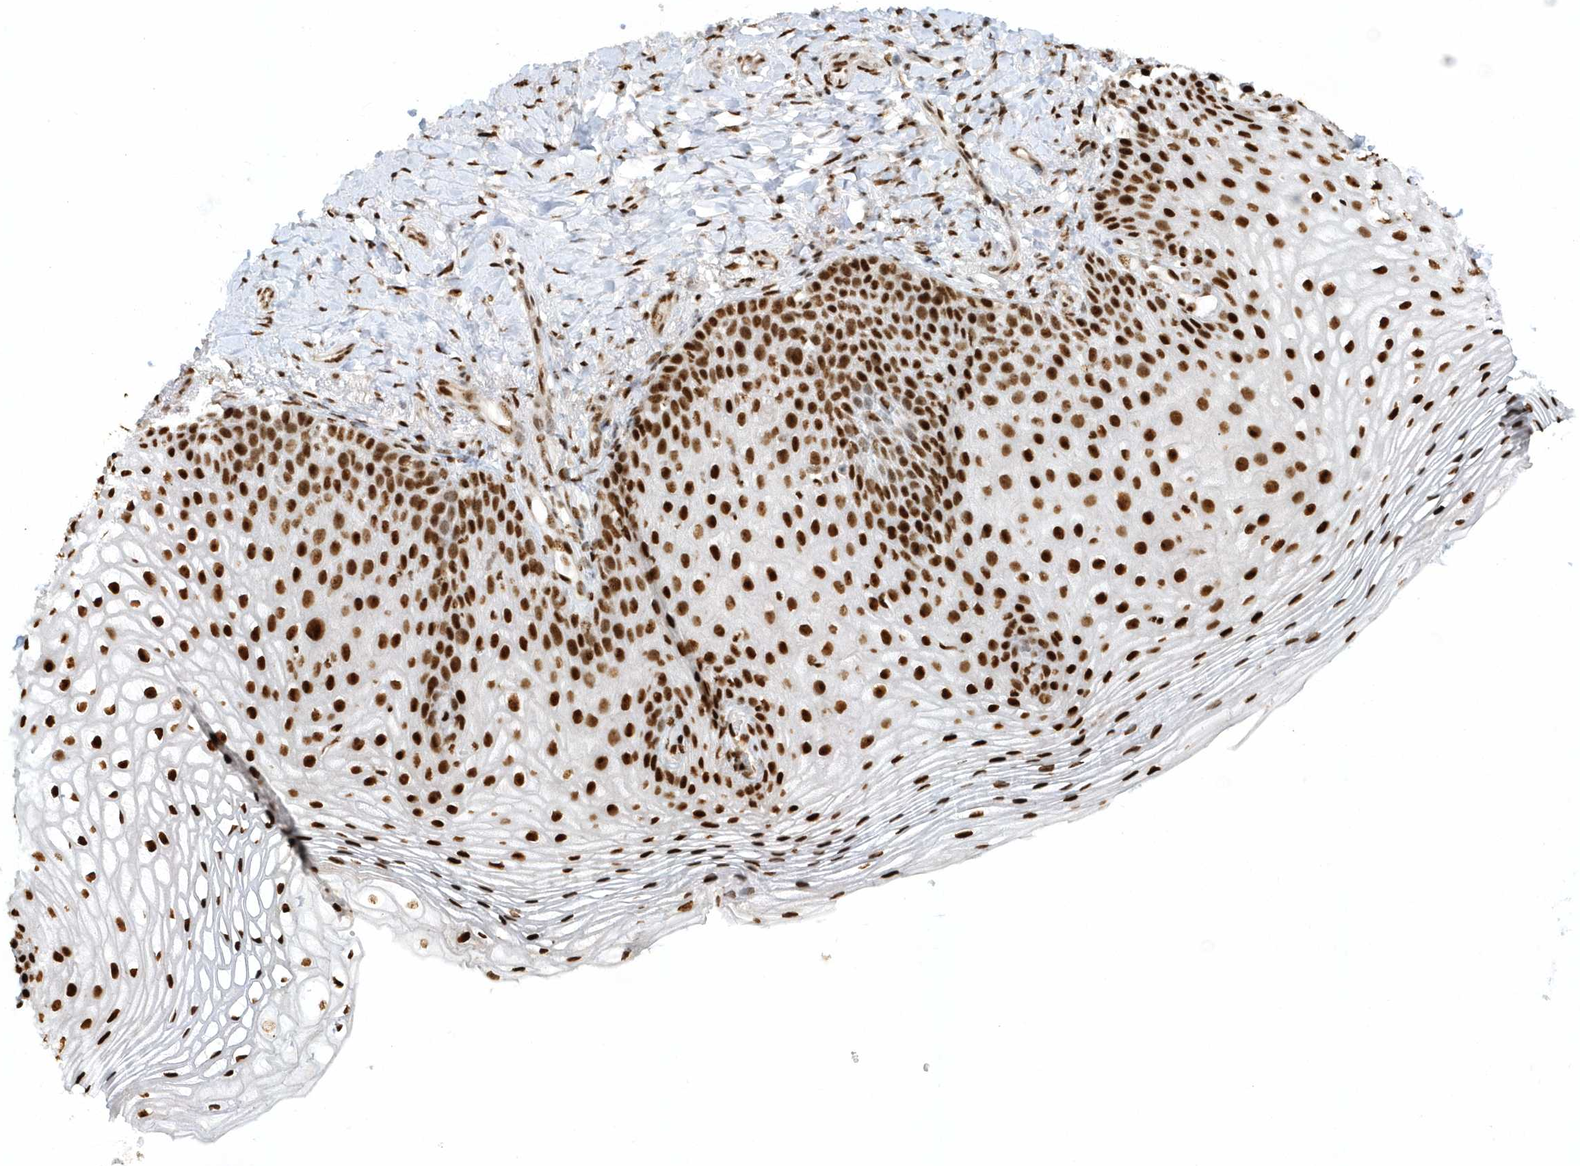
{"staining": {"intensity": "strong", "quantity": ">75%", "location": "nuclear"}, "tissue": "vagina", "cell_type": "Squamous epithelial cells", "image_type": "normal", "snomed": [{"axis": "morphology", "description": "Normal tissue, NOS"}, {"axis": "topography", "description": "Vagina"}], "caption": "Strong nuclear staining for a protein is appreciated in approximately >75% of squamous epithelial cells of benign vagina using immunohistochemistry.", "gene": "SUMO2", "patient": {"sex": "female", "age": 60}}